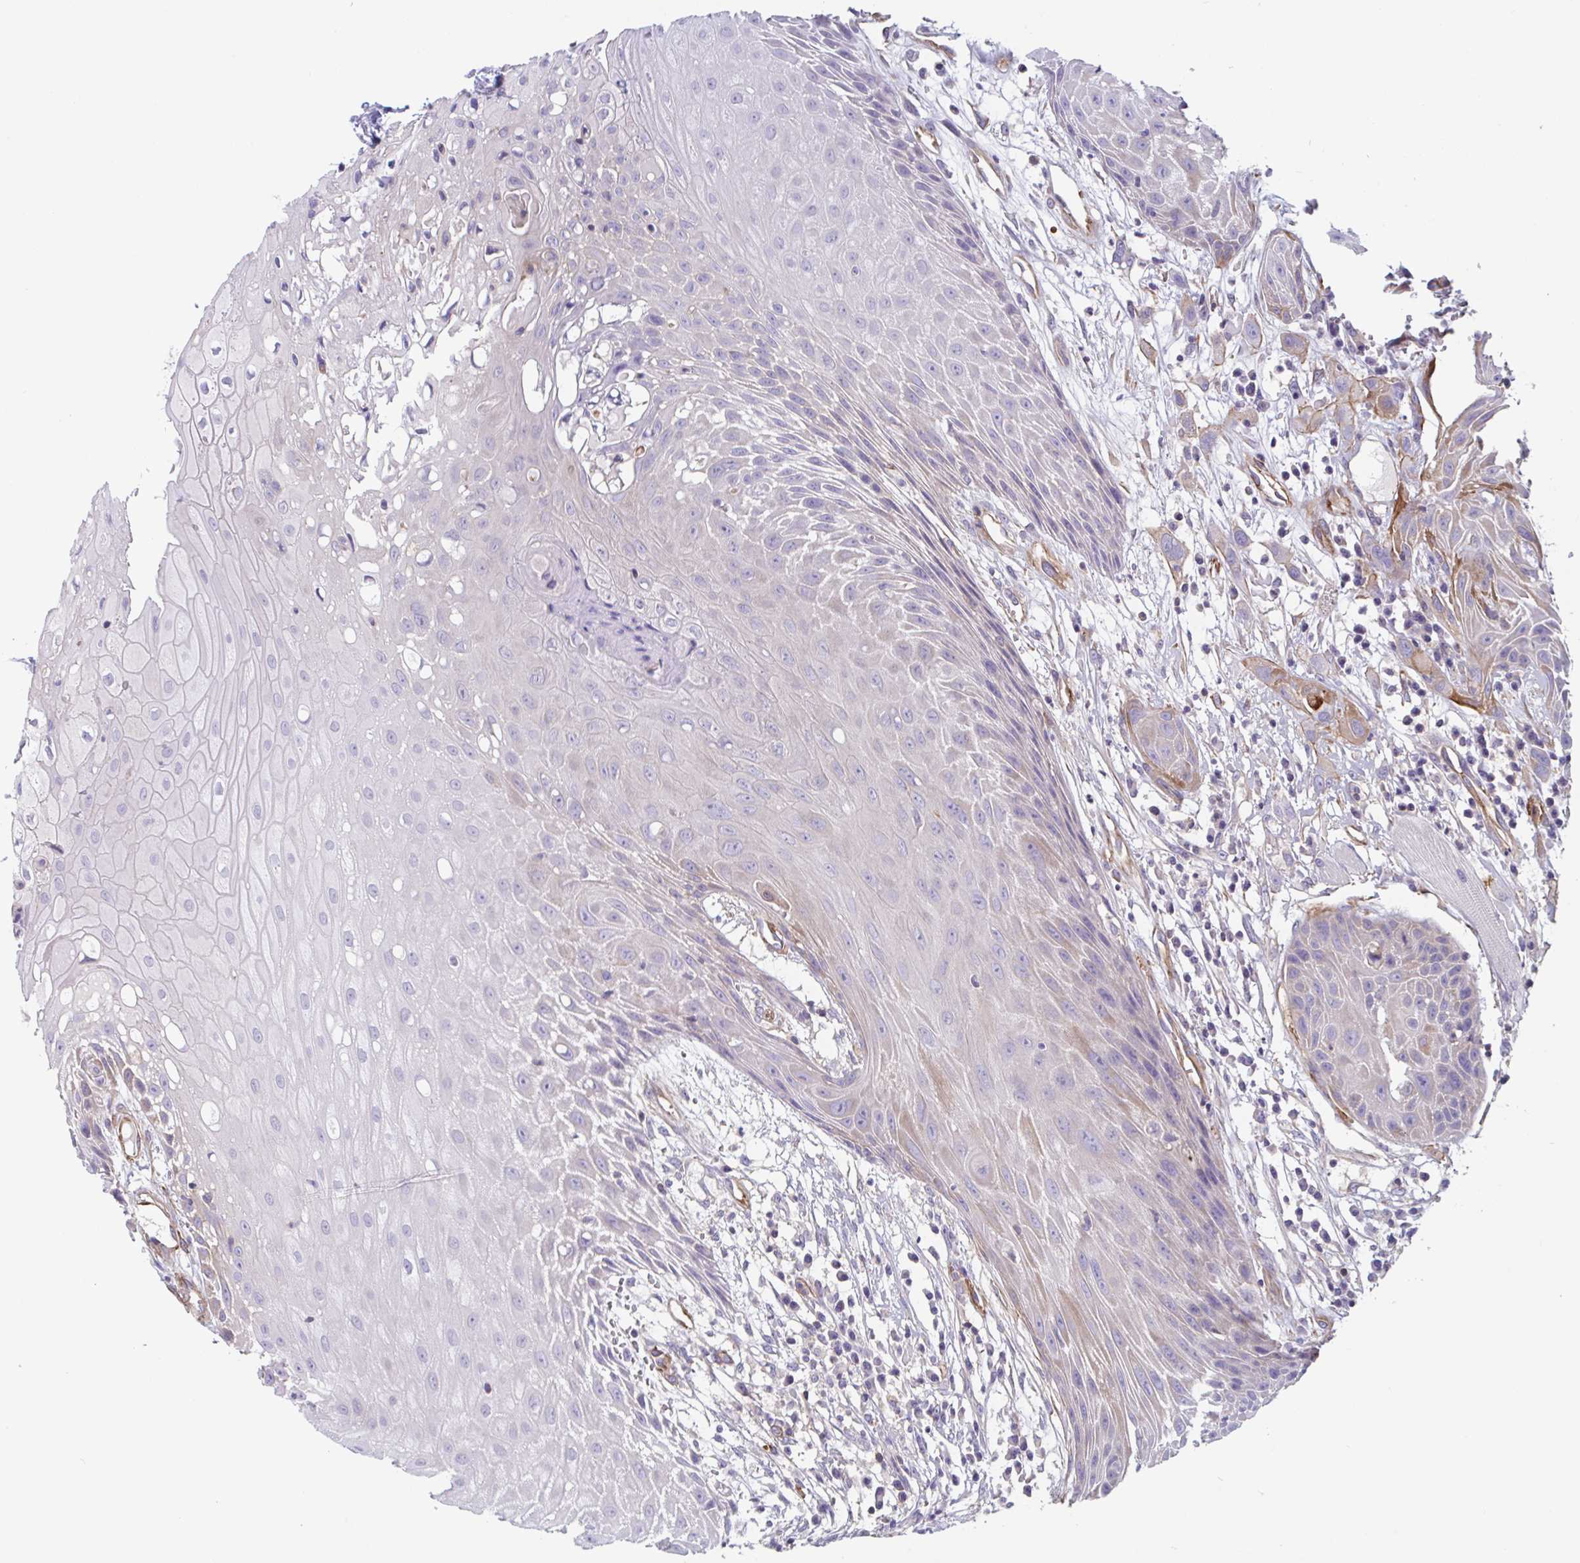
{"staining": {"intensity": "weak", "quantity": "<25%", "location": "cytoplasmic/membranous"}, "tissue": "head and neck cancer", "cell_type": "Tumor cells", "image_type": "cancer", "snomed": [{"axis": "morphology", "description": "Squamous cell carcinoma, NOS"}, {"axis": "topography", "description": "Head-Neck"}], "caption": "Immunohistochemical staining of human head and neck cancer (squamous cell carcinoma) reveals no significant staining in tumor cells.", "gene": "SHISA7", "patient": {"sex": "female", "age": 73}}